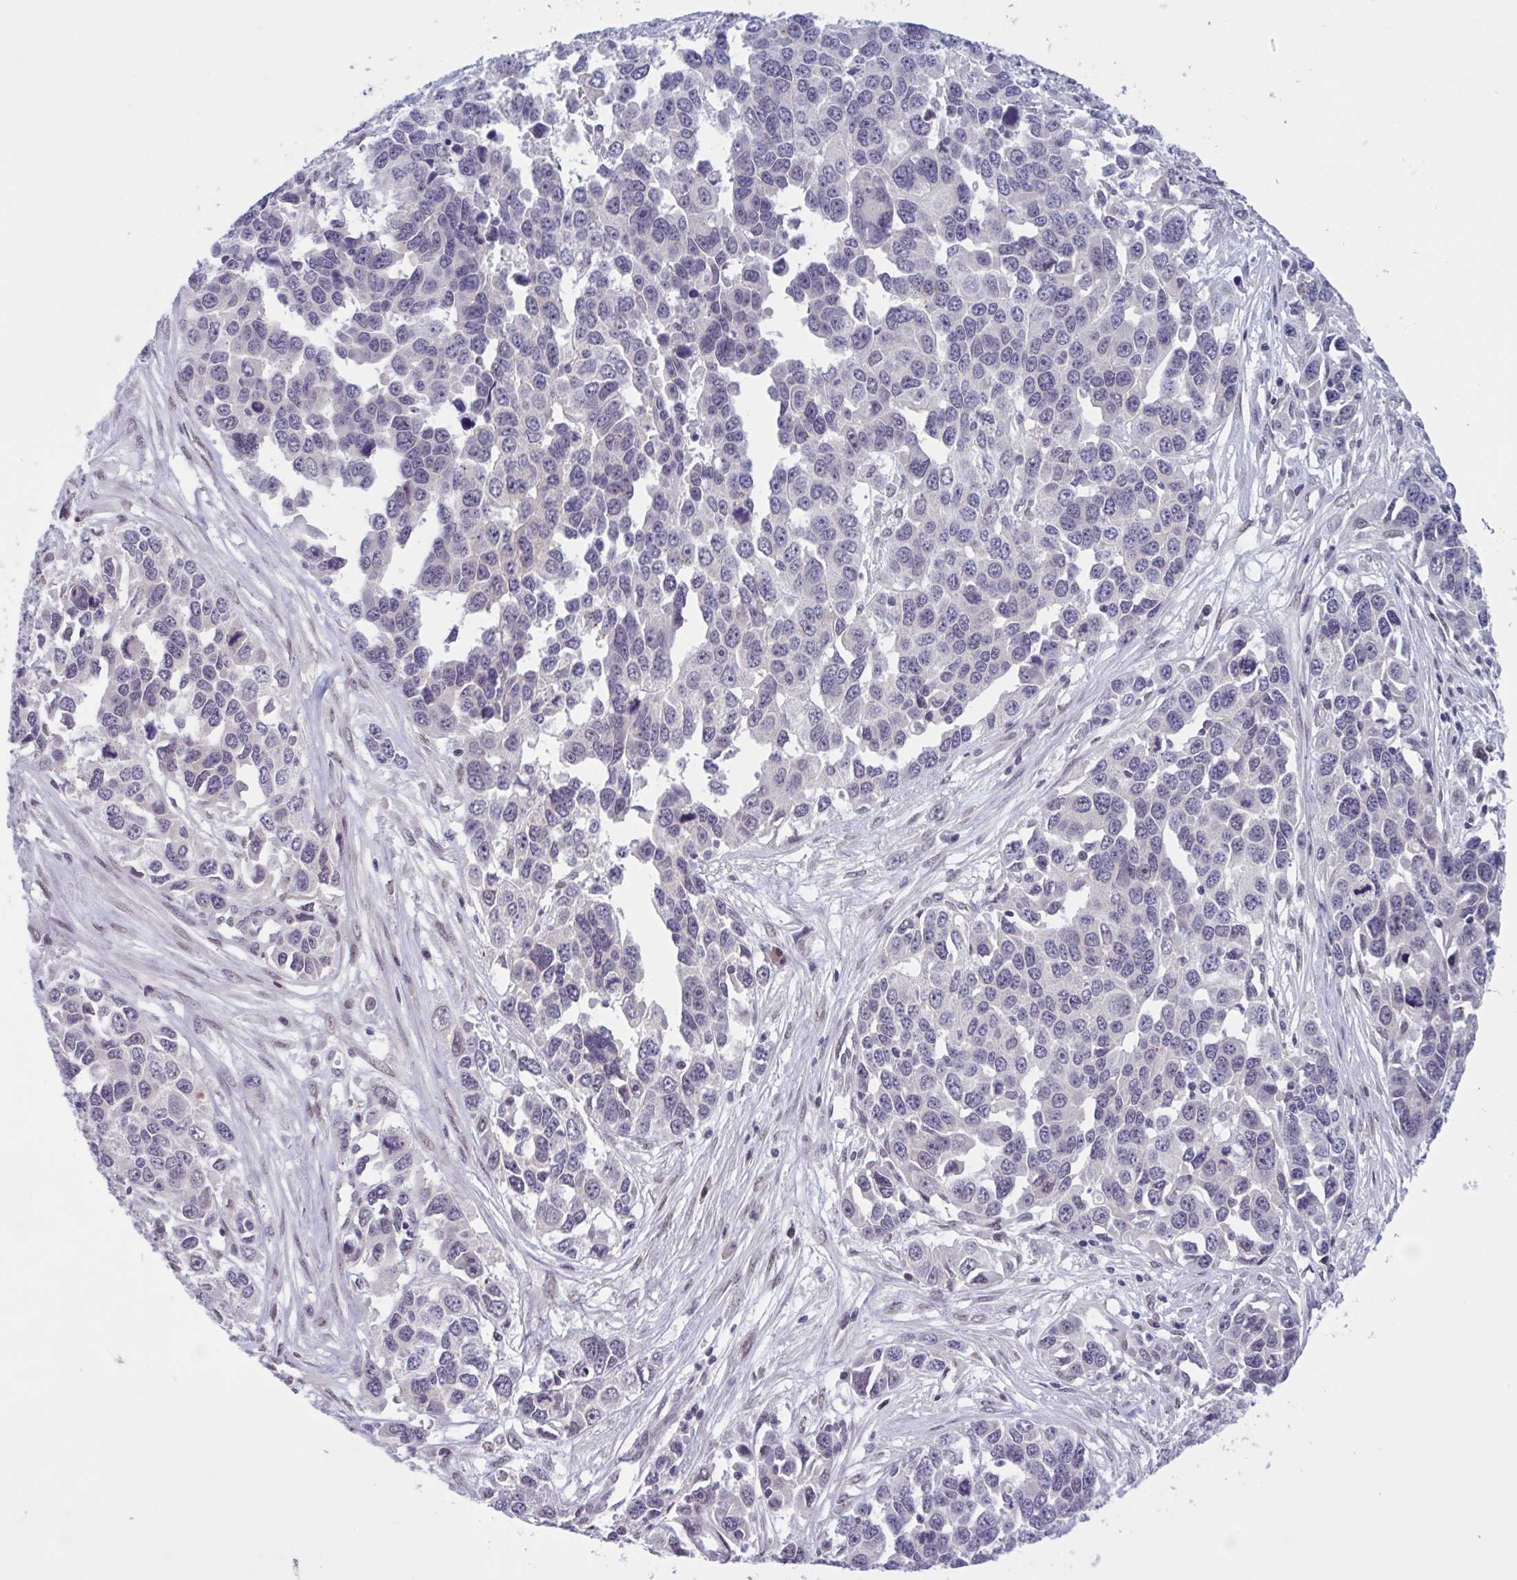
{"staining": {"intensity": "negative", "quantity": "none", "location": "none"}, "tissue": "ovarian cancer", "cell_type": "Tumor cells", "image_type": "cancer", "snomed": [{"axis": "morphology", "description": "Cystadenocarcinoma, serous, NOS"}, {"axis": "topography", "description": "Ovary"}], "caption": "This is a histopathology image of IHC staining of ovarian serous cystadenocarcinoma, which shows no staining in tumor cells. The staining is performed using DAB brown chromogen with nuclei counter-stained in using hematoxylin.", "gene": "TTC7B", "patient": {"sex": "female", "age": 76}}